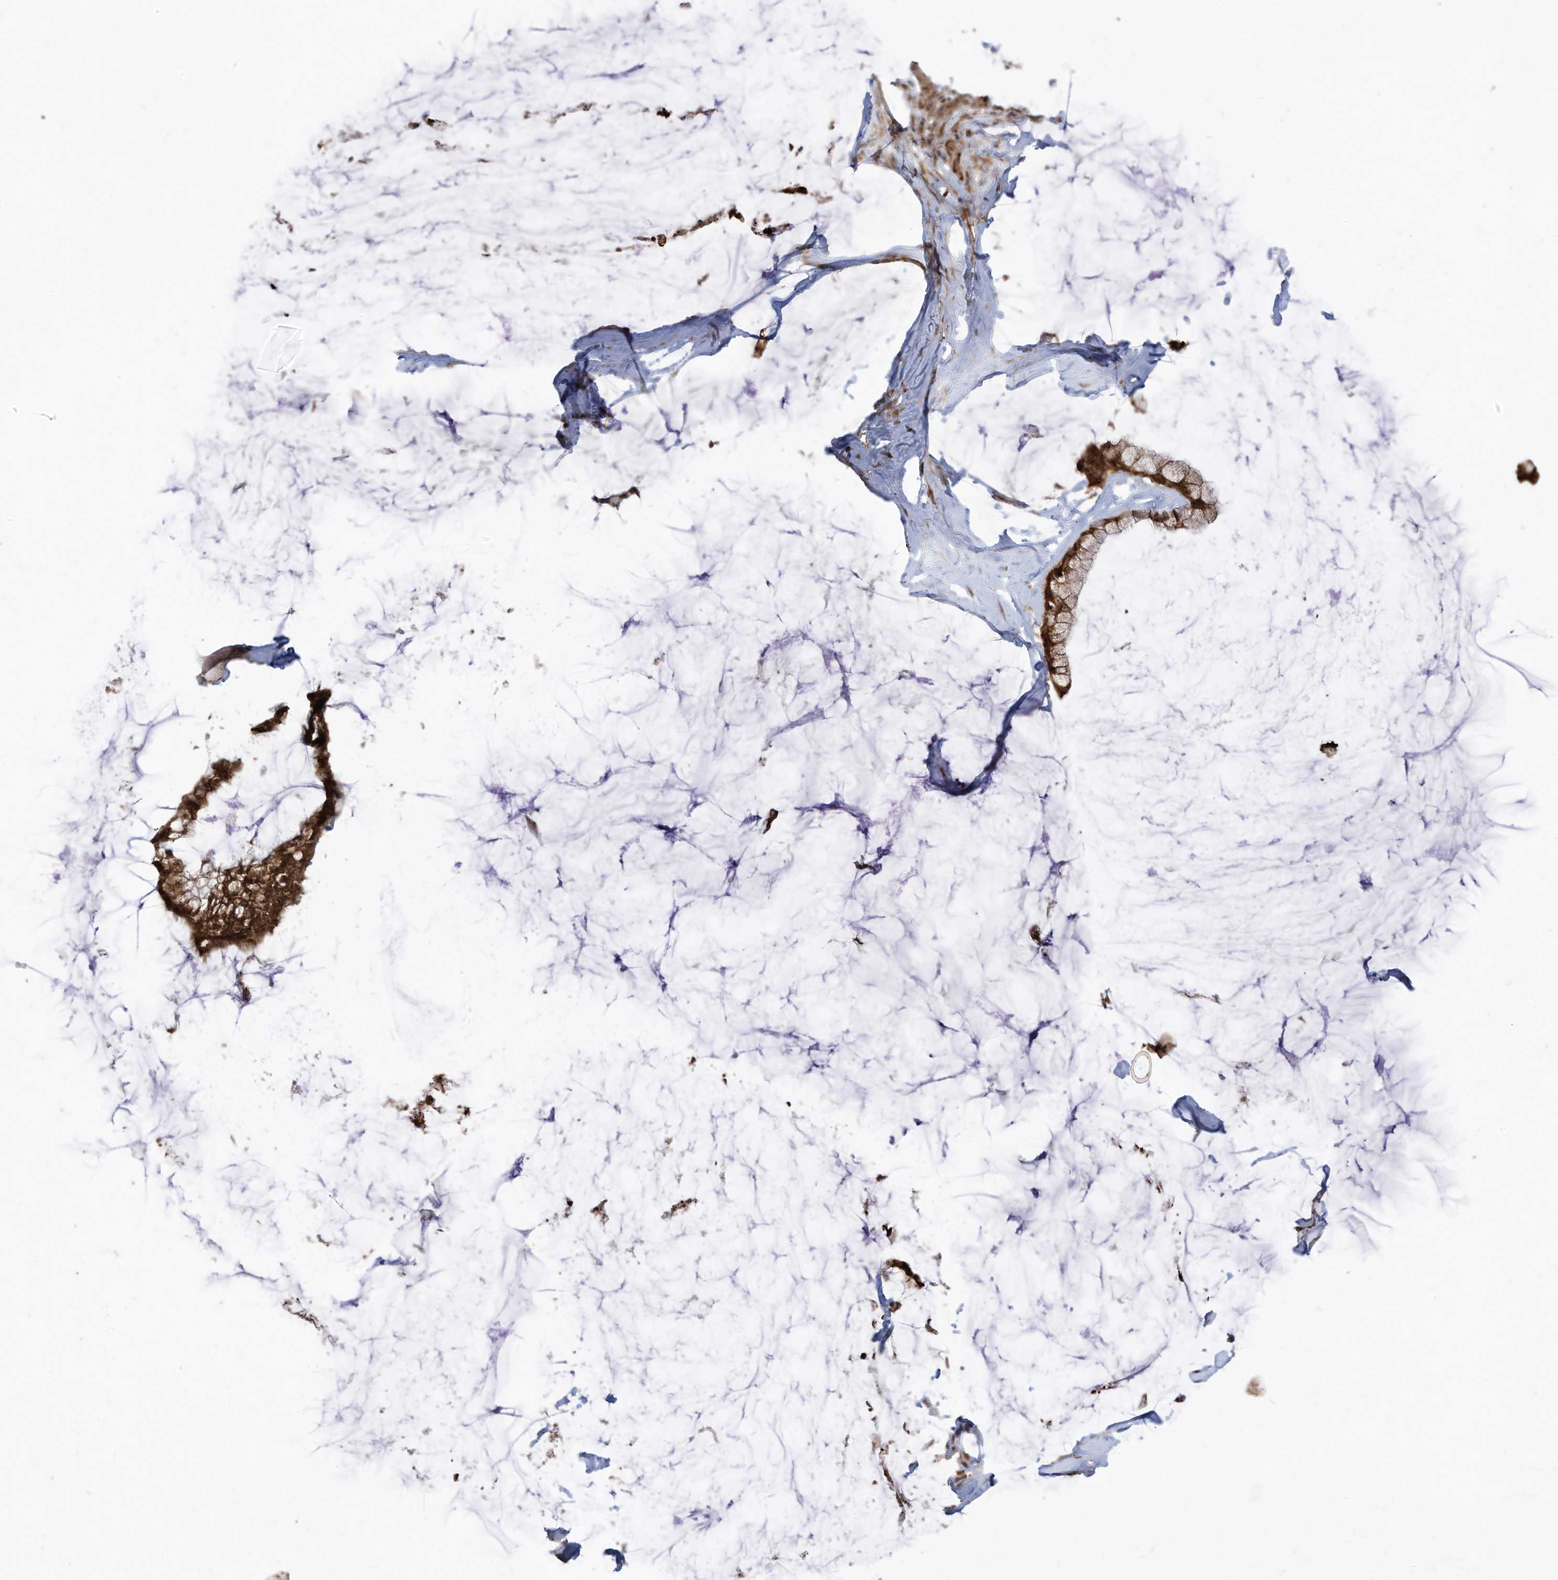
{"staining": {"intensity": "moderate", "quantity": ">75%", "location": "cytoplasmic/membranous"}, "tissue": "ovarian cancer", "cell_type": "Tumor cells", "image_type": "cancer", "snomed": [{"axis": "morphology", "description": "Cystadenocarcinoma, mucinous, NOS"}, {"axis": "topography", "description": "Ovary"}], "caption": "Moderate cytoplasmic/membranous protein staining is appreciated in about >75% of tumor cells in ovarian mucinous cystadenocarcinoma. The staining was performed using DAB (3,3'-diaminobenzidine) to visualize the protein expression in brown, while the nuclei were stained in blue with hematoxylin (Magnification: 20x).", "gene": "TRIM67", "patient": {"sex": "female", "age": 39}}